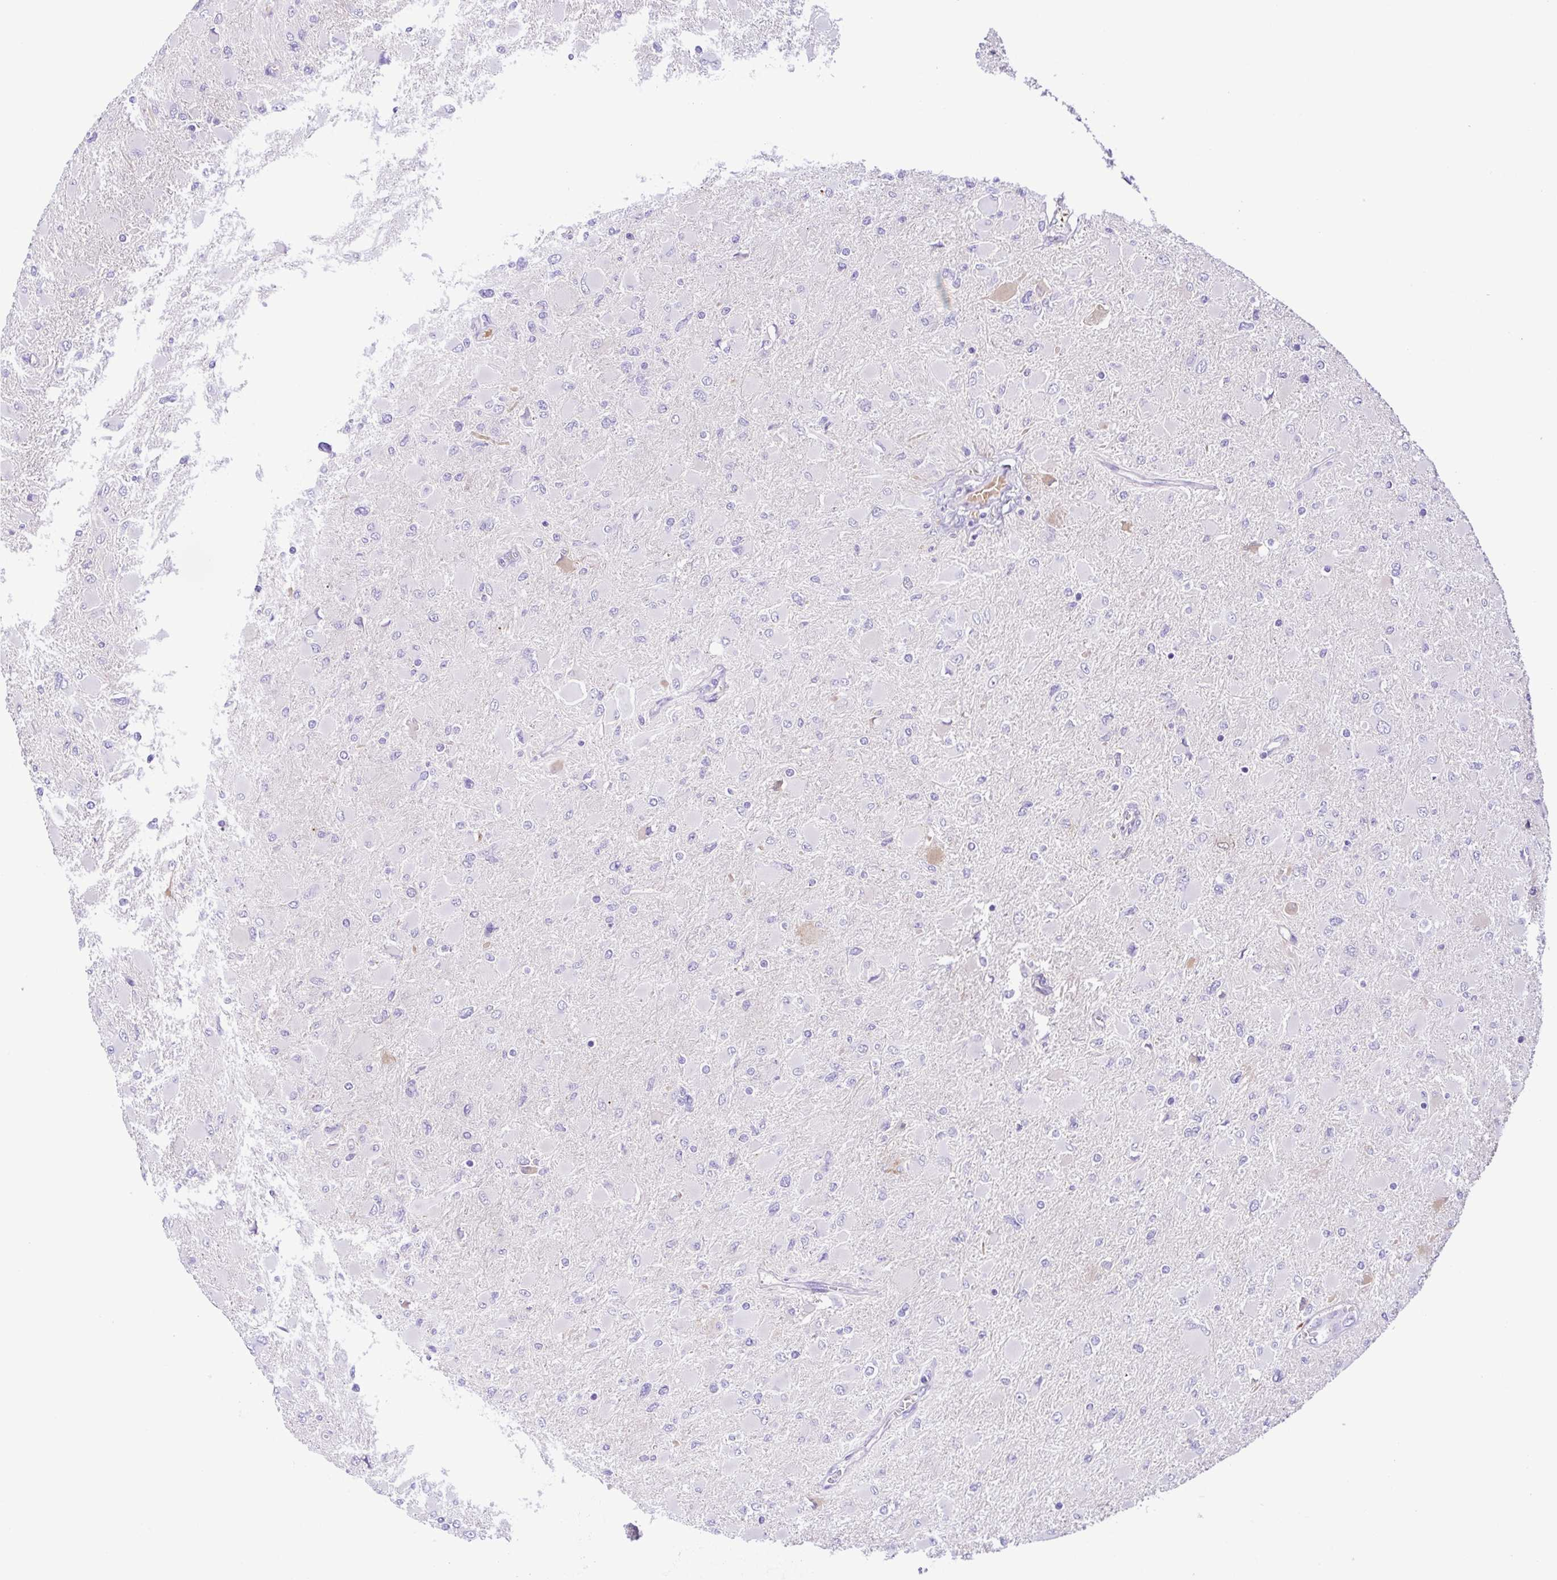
{"staining": {"intensity": "negative", "quantity": "none", "location": "none"}, "tissue": "glioma", "cell_type": "Tumor cells", "image_type": "cancer", "snomed": [{"axis": "morphology", "description": "Glioma, malignant, High grade"}, {"axis": "topography", "description": "Cerebral cortex"}], "caption": "High power microscopy photomicrograph of an immunohistochemistry histopathology image of malignant glioma (high-grade), revealing no significant expression in tumor cells. (DAB (3,3'-diaminobenzidine) immunohistochemistry (IHC) visualized using brightfield microscopy, high magnification).", "gene": "IGFL1", "patient": {"sex": "female", "age": 36}}